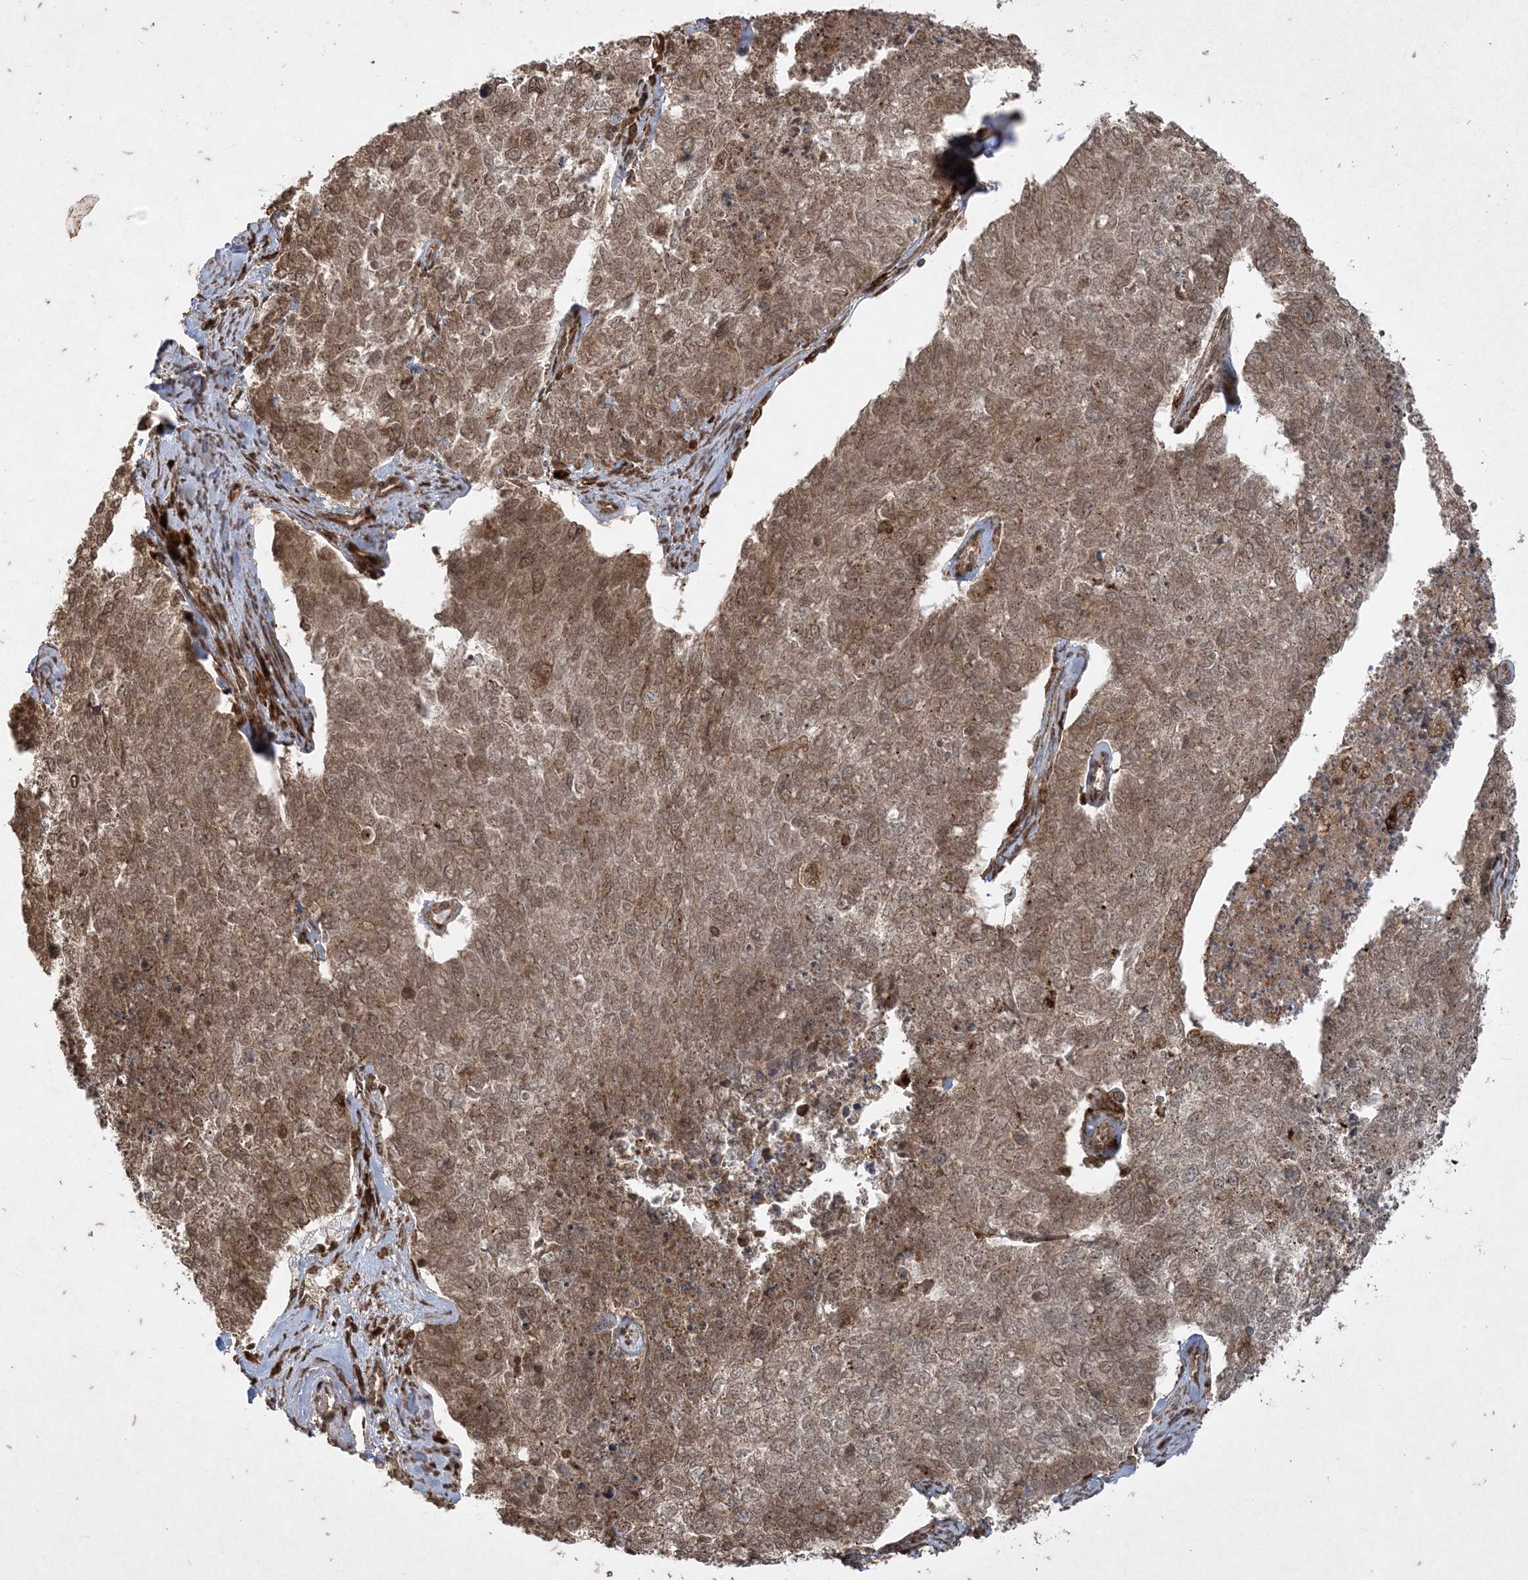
{"staining": {"intensity": "moderate", "quantity": ">75%", "location": "cytoplasmic/membranous,nuclear"}, "tissue": "cervical cancer", "cell_type": "Tumor cells", "image_type": "cancer", "snomed": [{"axis": "morphology", "description": "Squamous cell carcinoma, NOS"}, {"axis": "topography", "description": "Cervix"}], "caption": "Squamous cell carcinoma (cervical) was stained to show a protein in brown. There is medium levels of moderate cytoplasmic/membranous and nuclear expression in about >75% of tumor cells.", "gene": "RRAS", "patient": {"sex": "female", "age": 63}}